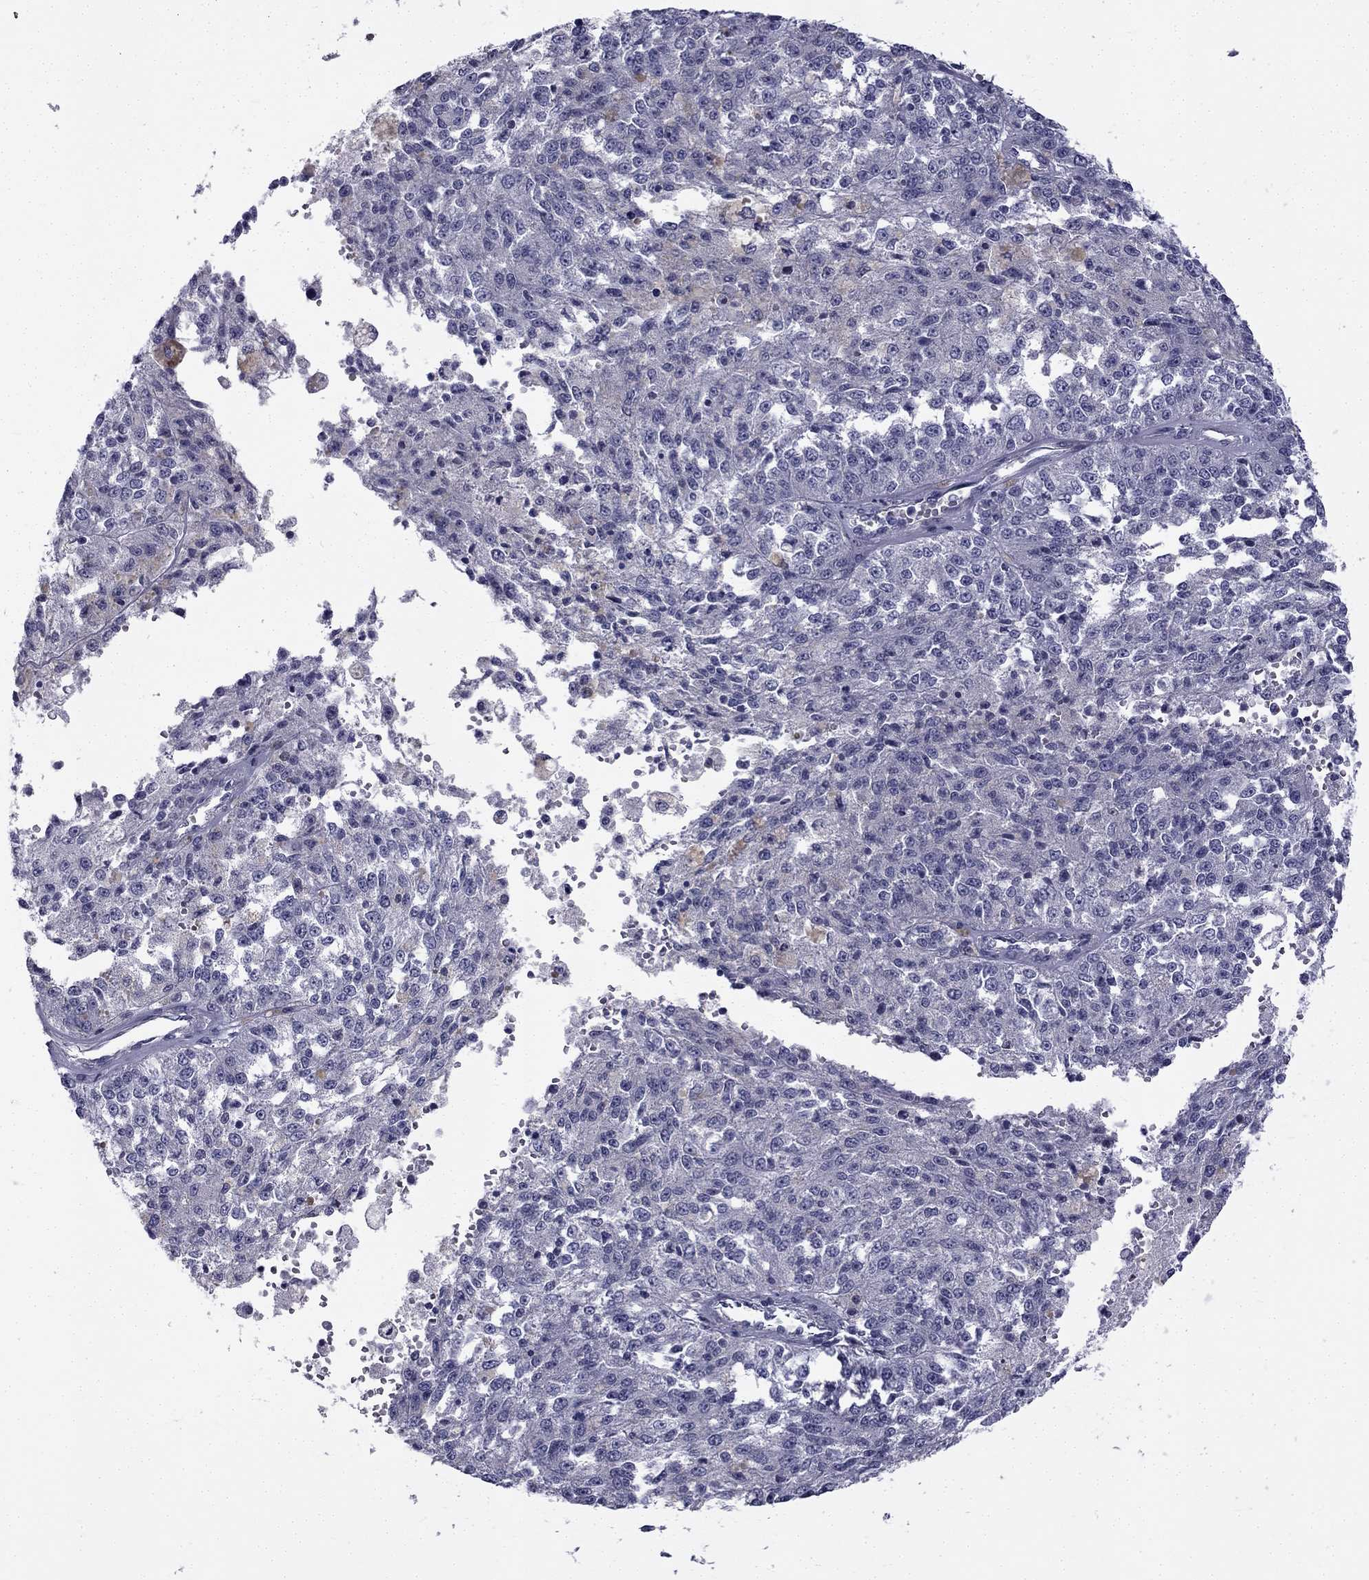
{"staining": {"intensity": "negative", "quantity": "none", "location": "none"}, "tissue": "melanoma", "cell_type": "Tumor cells", "image_type": "cancer", "snomed": [{"axis": "morphology", "description": "Malignant melanoma, Metastatic site"}, {"axis": "topography", "description": "Lymph node"}], "caption": "Human melanoma stained for a protein using immunohistochemistry reveals no staining in tumor cells.", "gene": "CCDC40", "patient": {"sex": "female", "age": 64}}